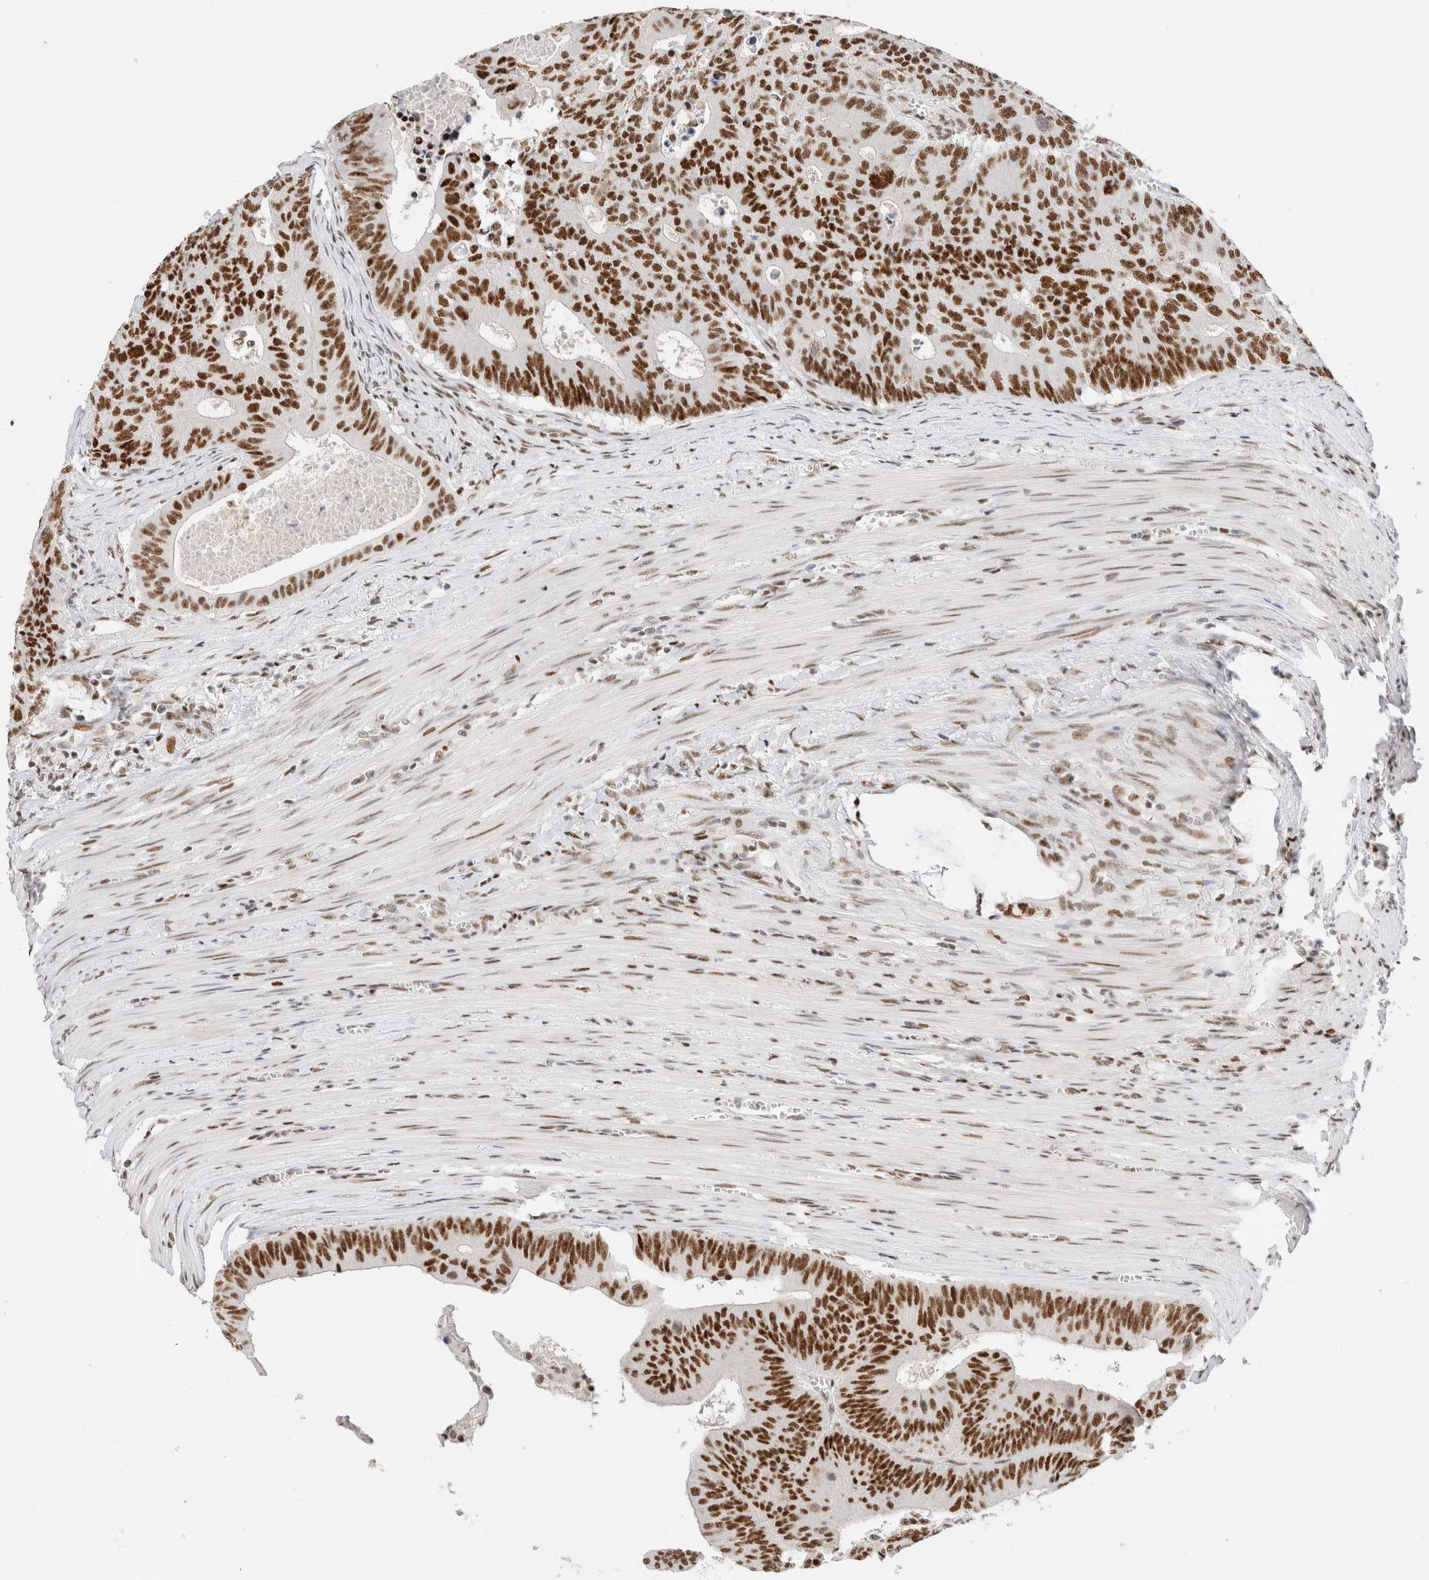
{"staining": {"intensity": "strong", "quantity": ">75%", "location": "nuclear"}, "tissue": "colorectal cancer", "cell_type": "Tumor cells", "image_type": "cancer", "snomed": [{"axis": "morphology", "description": "Adenocarcinoma, NOS"}, {"axis": "topography", "description": "Colon"}], "caption": "There is high levels of strong nuclear staining in tumor cells of colorectal adenocarcinoma, as demonstrated by immunohistochemical staining (brown color).", "gene": "ZNF282", "patient": {"sex": "male", "age": 87}}